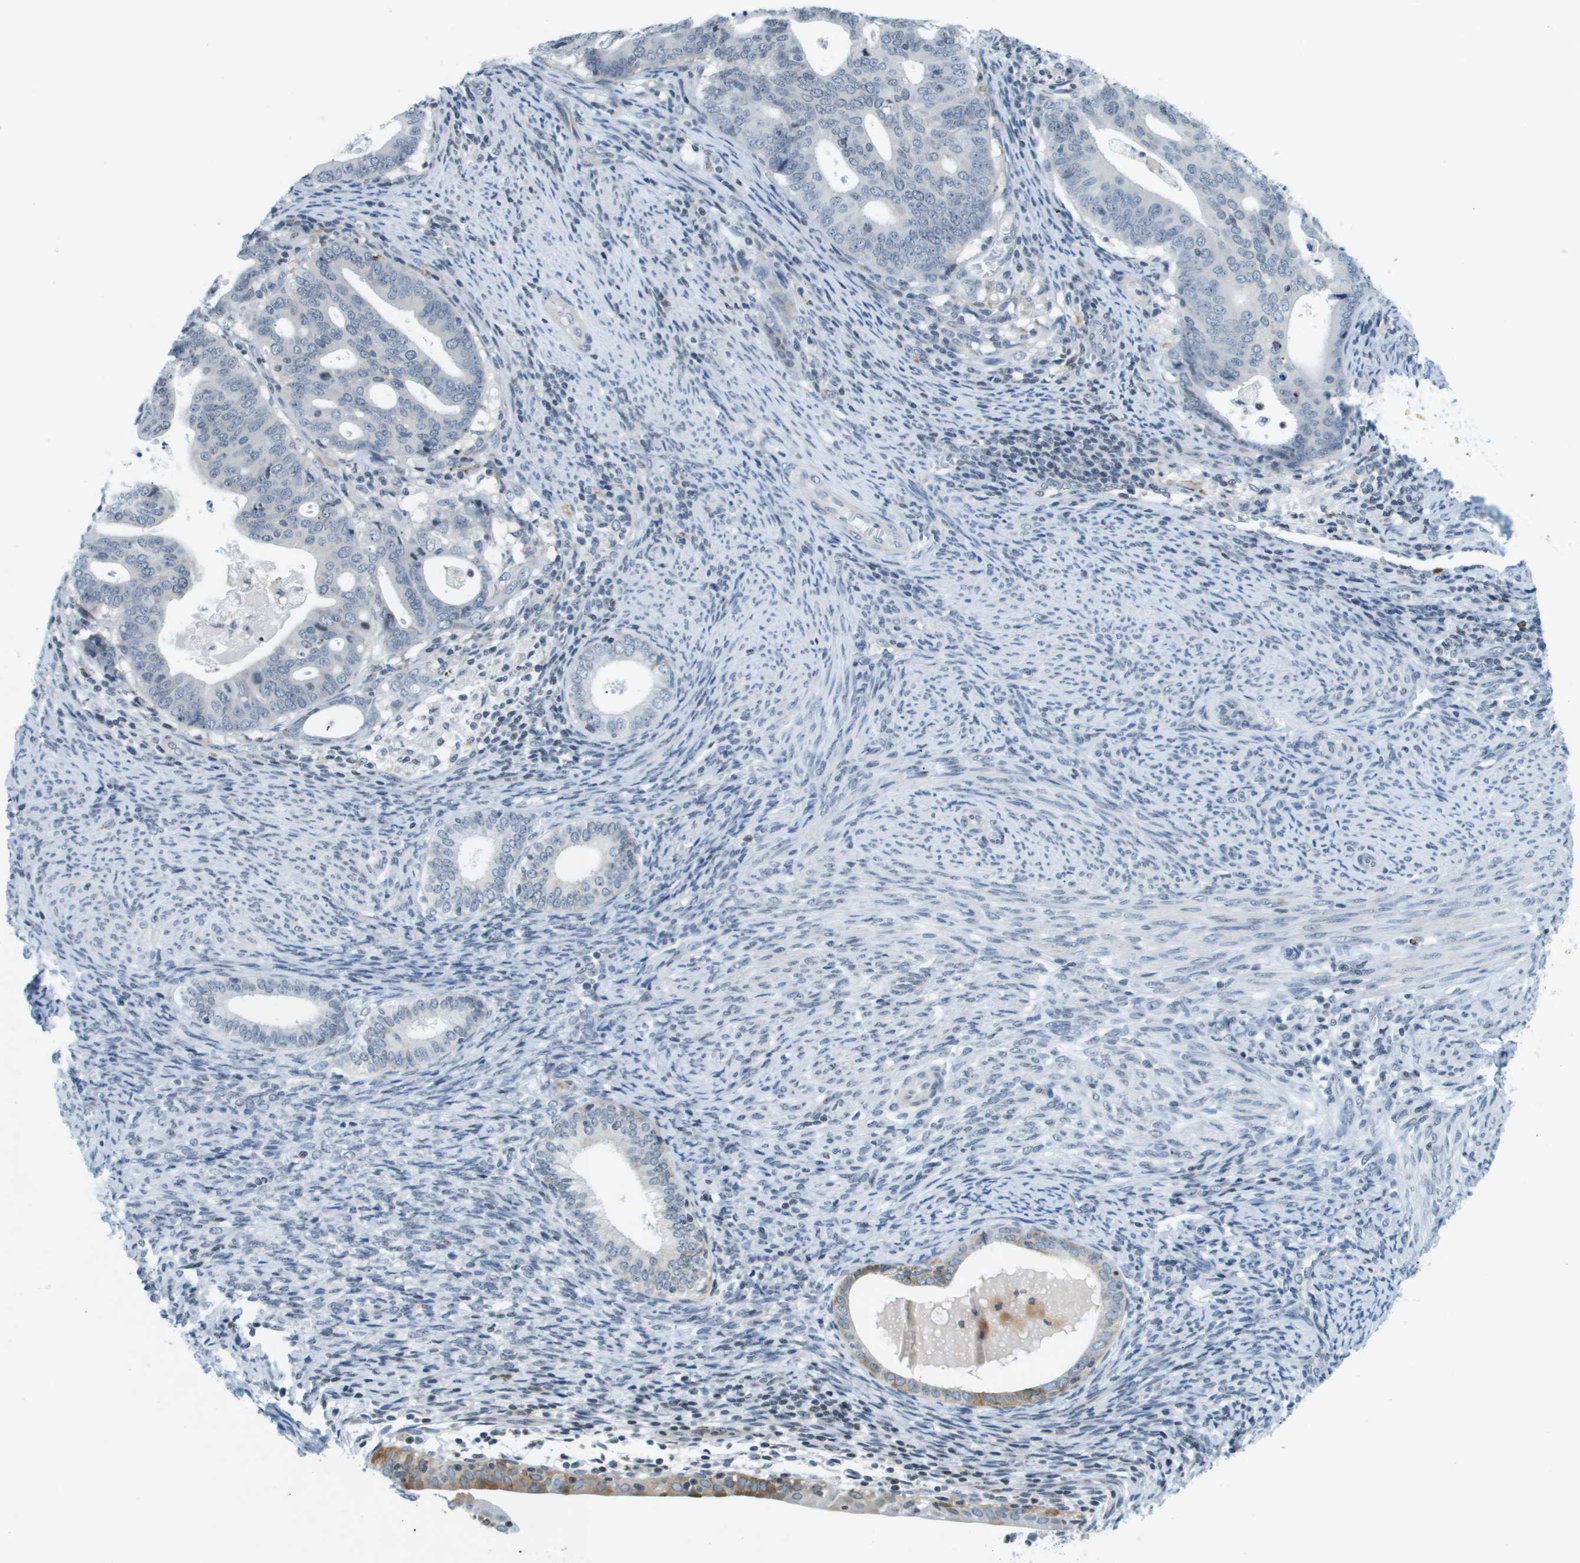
{"staining": {"intensity": "negative", "quantity": "none", "location": "none"}, "tissue": "endometrial cancer", "cell_type": "Tumor cells", "image_type": "cancer", "snomed": [{"axis": "morphology", "description": "Adenocarcinoma, NOS"}, {"axis": "topography", "description": "Uterus"}], "caption": "Endometrial cancer stained for a protein using IHC exhibits no staining tumor cells.", "gene": "UVRAG", "patient": {"sex": "female", "age": 83}}